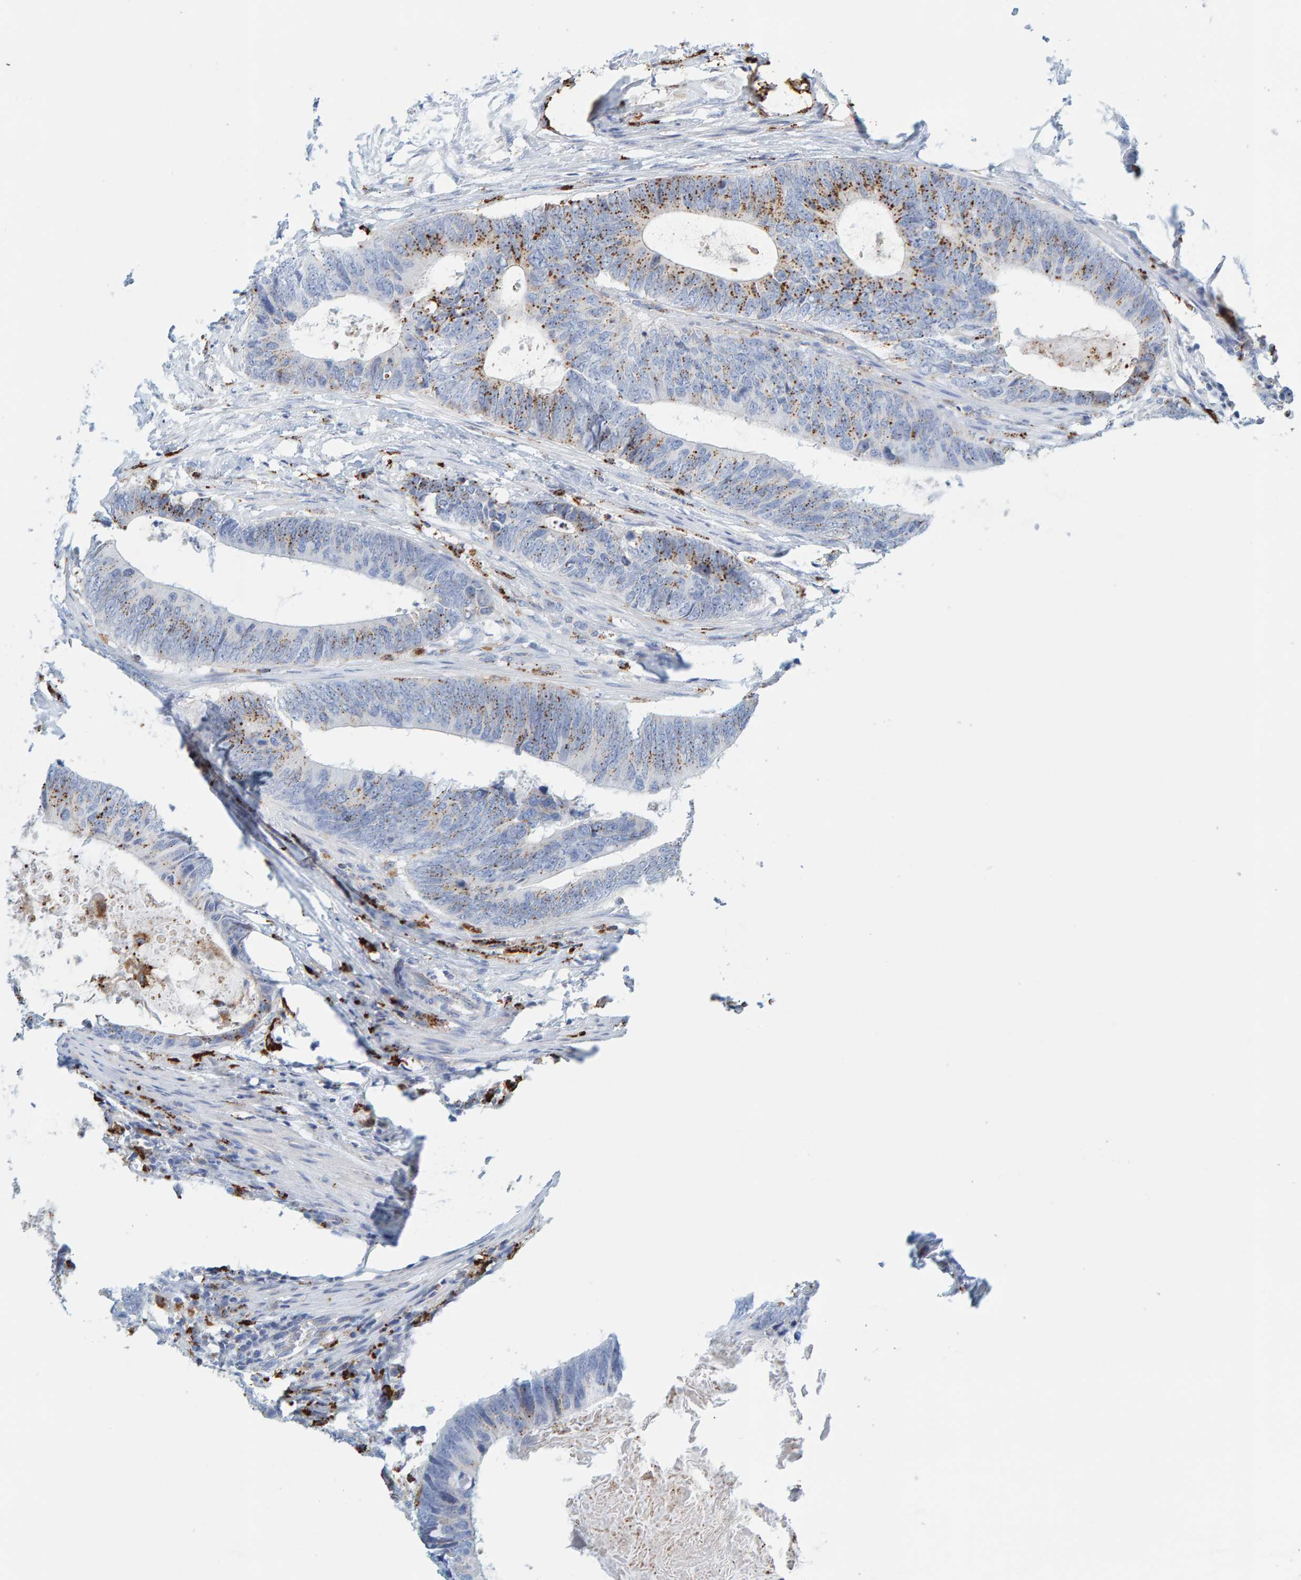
{"staining": {"intensity": "moderate", "quantity": "25%-75%", "location": "cytoplasmic/membranous"}, "tissue": "colorectal cancer", "cell_type": "Tumor cells", "image_type": "cancer", "snomed": [{"axis": "morphology", "description": "Adenocarcinoma, NOS"}, {"axis": "topography", "description": "Colon"}], "caption": "Immunohistochemistry (DAB) staining of human colorectal cancer (adenocarcinoma) exhibits moderate cytoplasmic/membranous protein expression in about 25%-75% of tumor cells. (DAB (3,3'-diaminobenzidine) = brown stain, brightfield microscopy at high magnification).", "gene": "BIN3", "patient": {"sex": "male", "age": 56}}